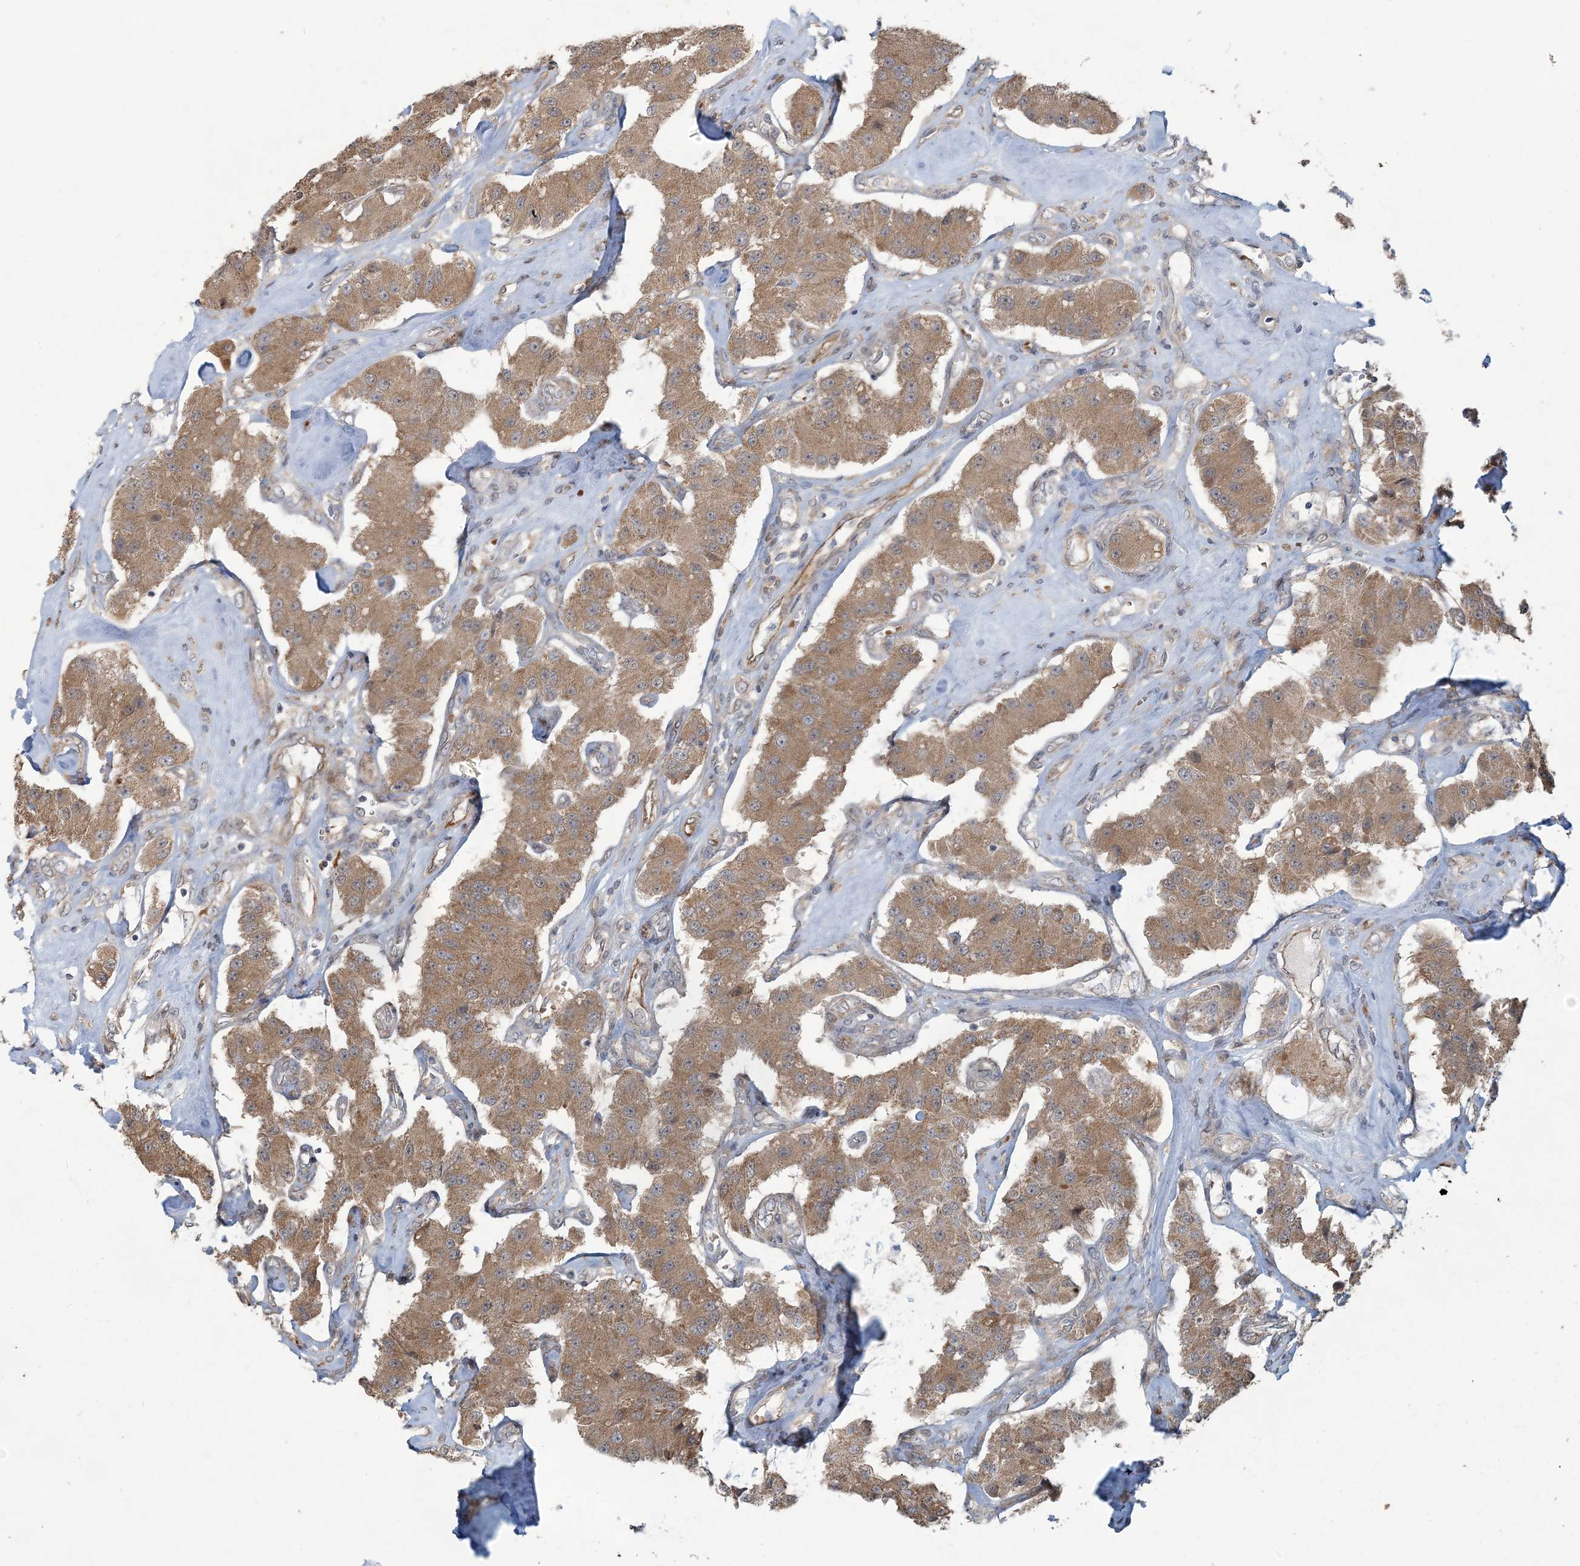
{"staining": {"intensity": "moderate", "quantity": ">75%", "location": "cytoplasmic/membranous"}, "tissue": "carcinoid", "cell_type": "Tumor cells", "image_type": "cancer", "snomed": [{"axis": "morphology", "description": "Carcinoid, malignant, NOS"}, {"axis": "topography", "description": "Pancreas"}], "caption": "Tumor cells demonstrate moderate cytoplasmic/membranous staining in approximately >75% of cells in carcinoid.", "gene": "ERI2", "patient": {"sex": "male", "age": 41}}